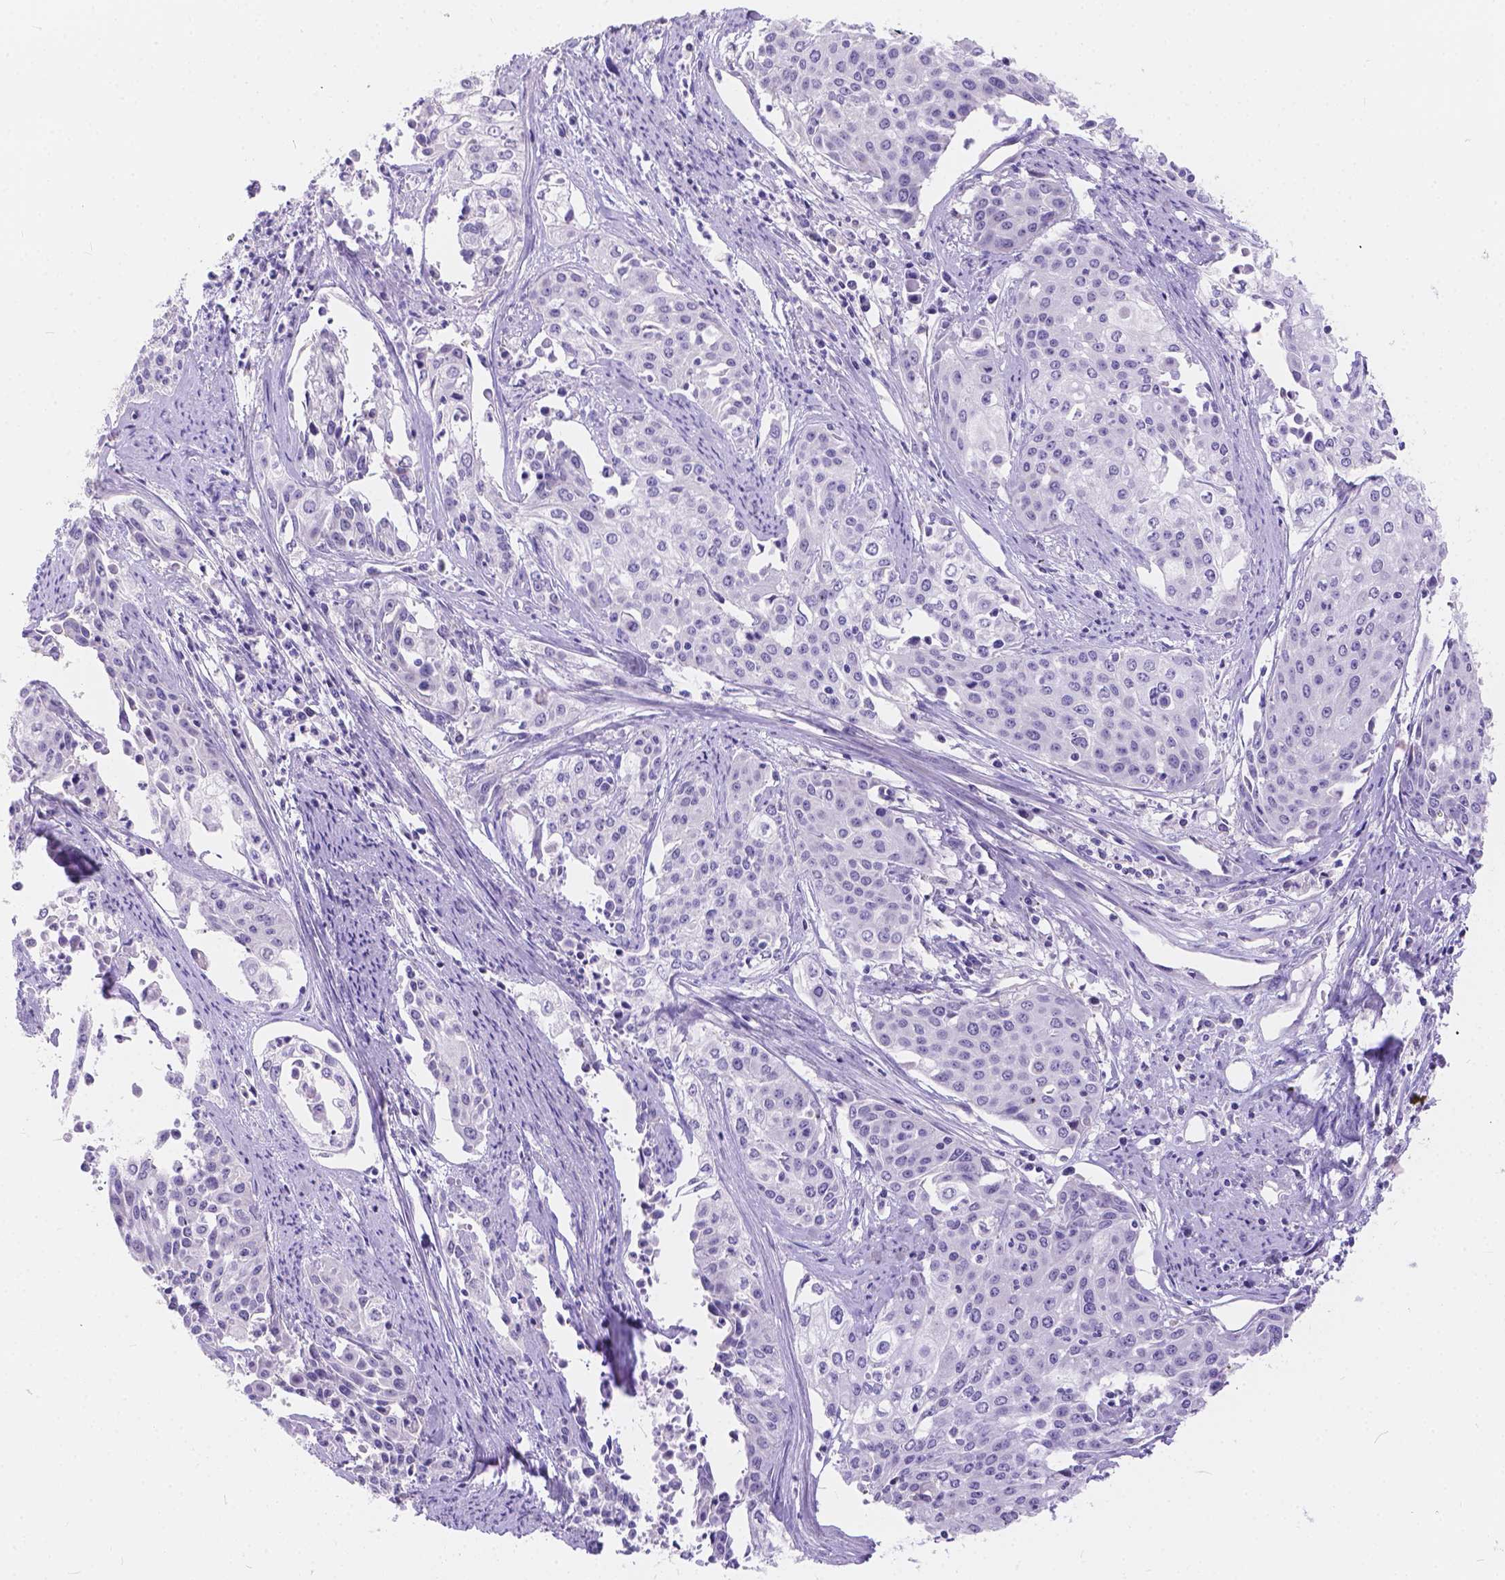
{"staining": {"intensity": "negative", "quantity": "none", "location": "none"}, "tissue": "cervical cancer", "cell_type": "Tumor cells", "image_type": "cancer", "snomed": [{"axis": "morphology", "description": "Squamous cell carcinoma, NOS"}, {"axis": "topography", "description": "Cervix"}], "caption": "A histopathology image of squamous cell carcinoma (cervical) stained for a protein demonstrates no brown staining in tumor cells.", "gene": "DLEC1", "patient": {"sex": "female", "age": 39}}